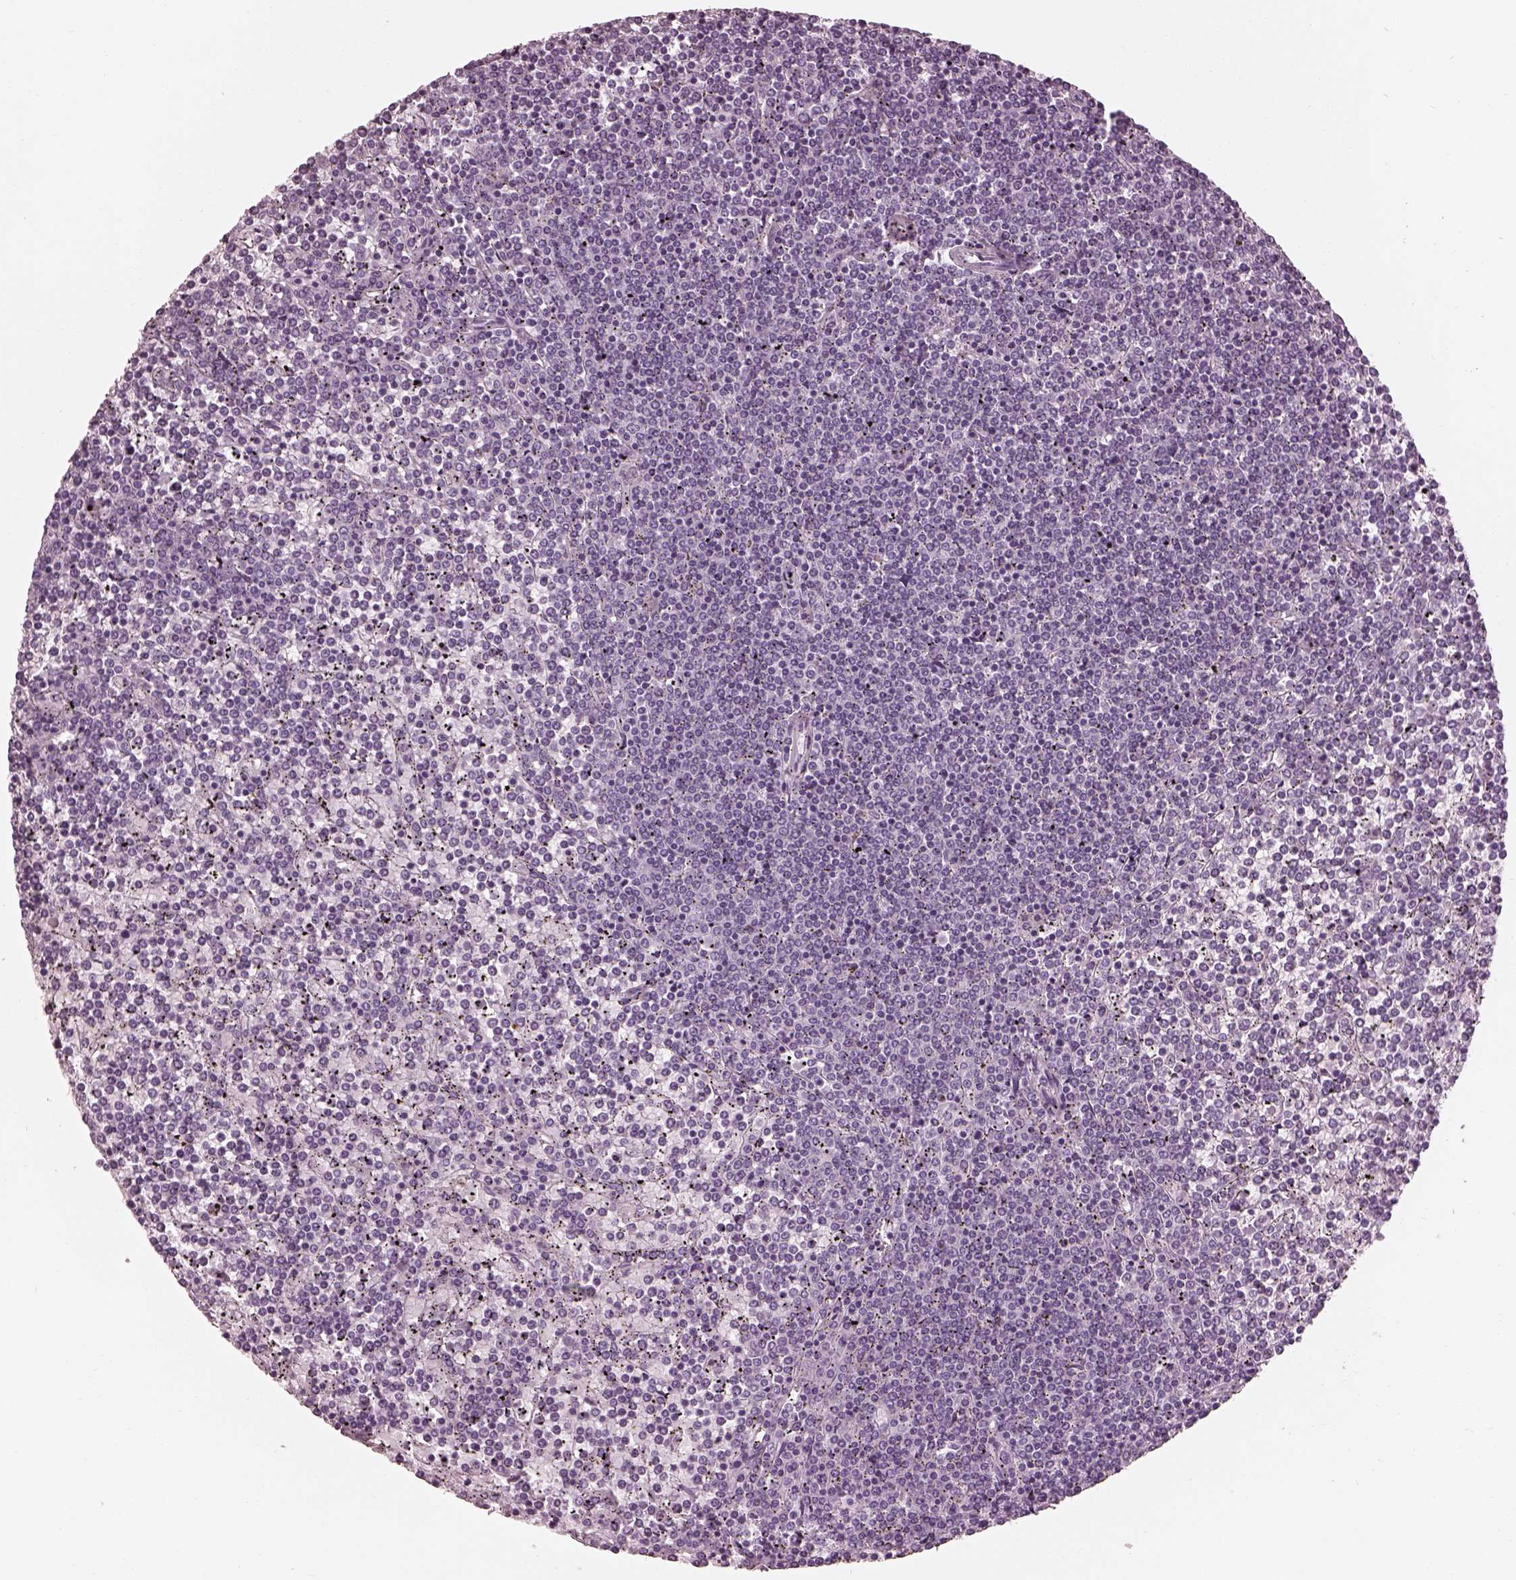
{"staining": {"intensity": "negative", "quantity": "none", "location": "none"}, "tissue": "lymphoma", "cell_type": "Tumor cells", "image_type": "cancer", "snomed": [{"axis": "morphology", "description": "Malignant lymphoma, non-Hodgkin's type, Low grade"}, {"axis": "topography", "description": "Spleen"}], "caption": "Human malignant lymphoma, non-Hodgkin's type (low-grade) stained for a protein using immunohistochemistry (IHC) displays no staining in tumor cells.", "gene": "TCHHL1", "patient": {"sex": "female", "age": 19}}